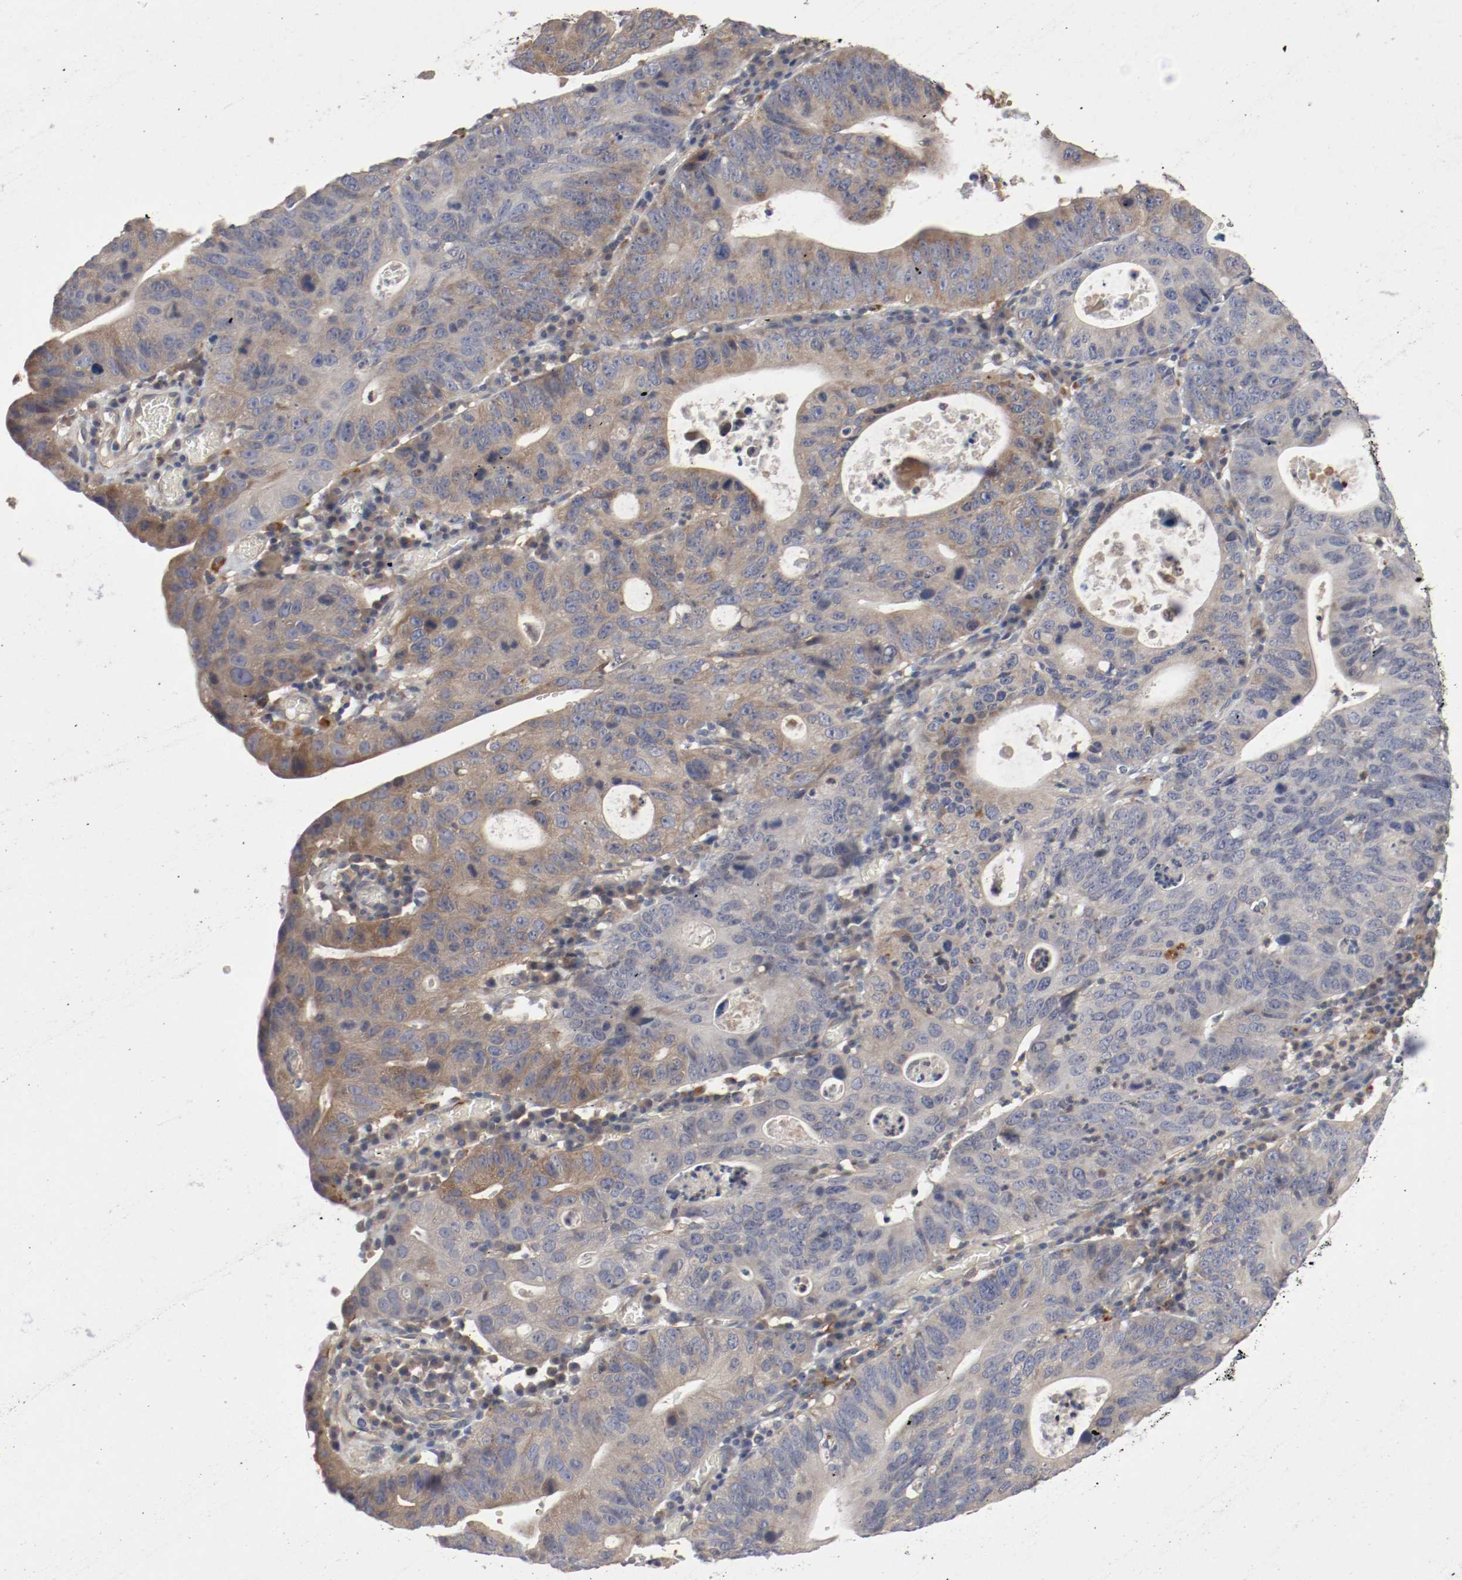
{"staining": {"intensity": "weak", "quantity": ">75%", "location": "cytoplasmic/membranous"}, "tissue": "stomach cancer", "cell_type": "Tumor cells", "image_type": "cancer", "snomed": [{"axis": "morphology", "description": "Adenocarcinoma, NOS"}, {"axis": "topography", "description": "Stomach"}], "caption": "Protein analysis of stomach adenocarcinoma tissue exhibits weak cytoplasmic/membranous positivity in about >75% of tumor cells.", "gene": "REN", "patient": {"sex": "male", "age": 59}}